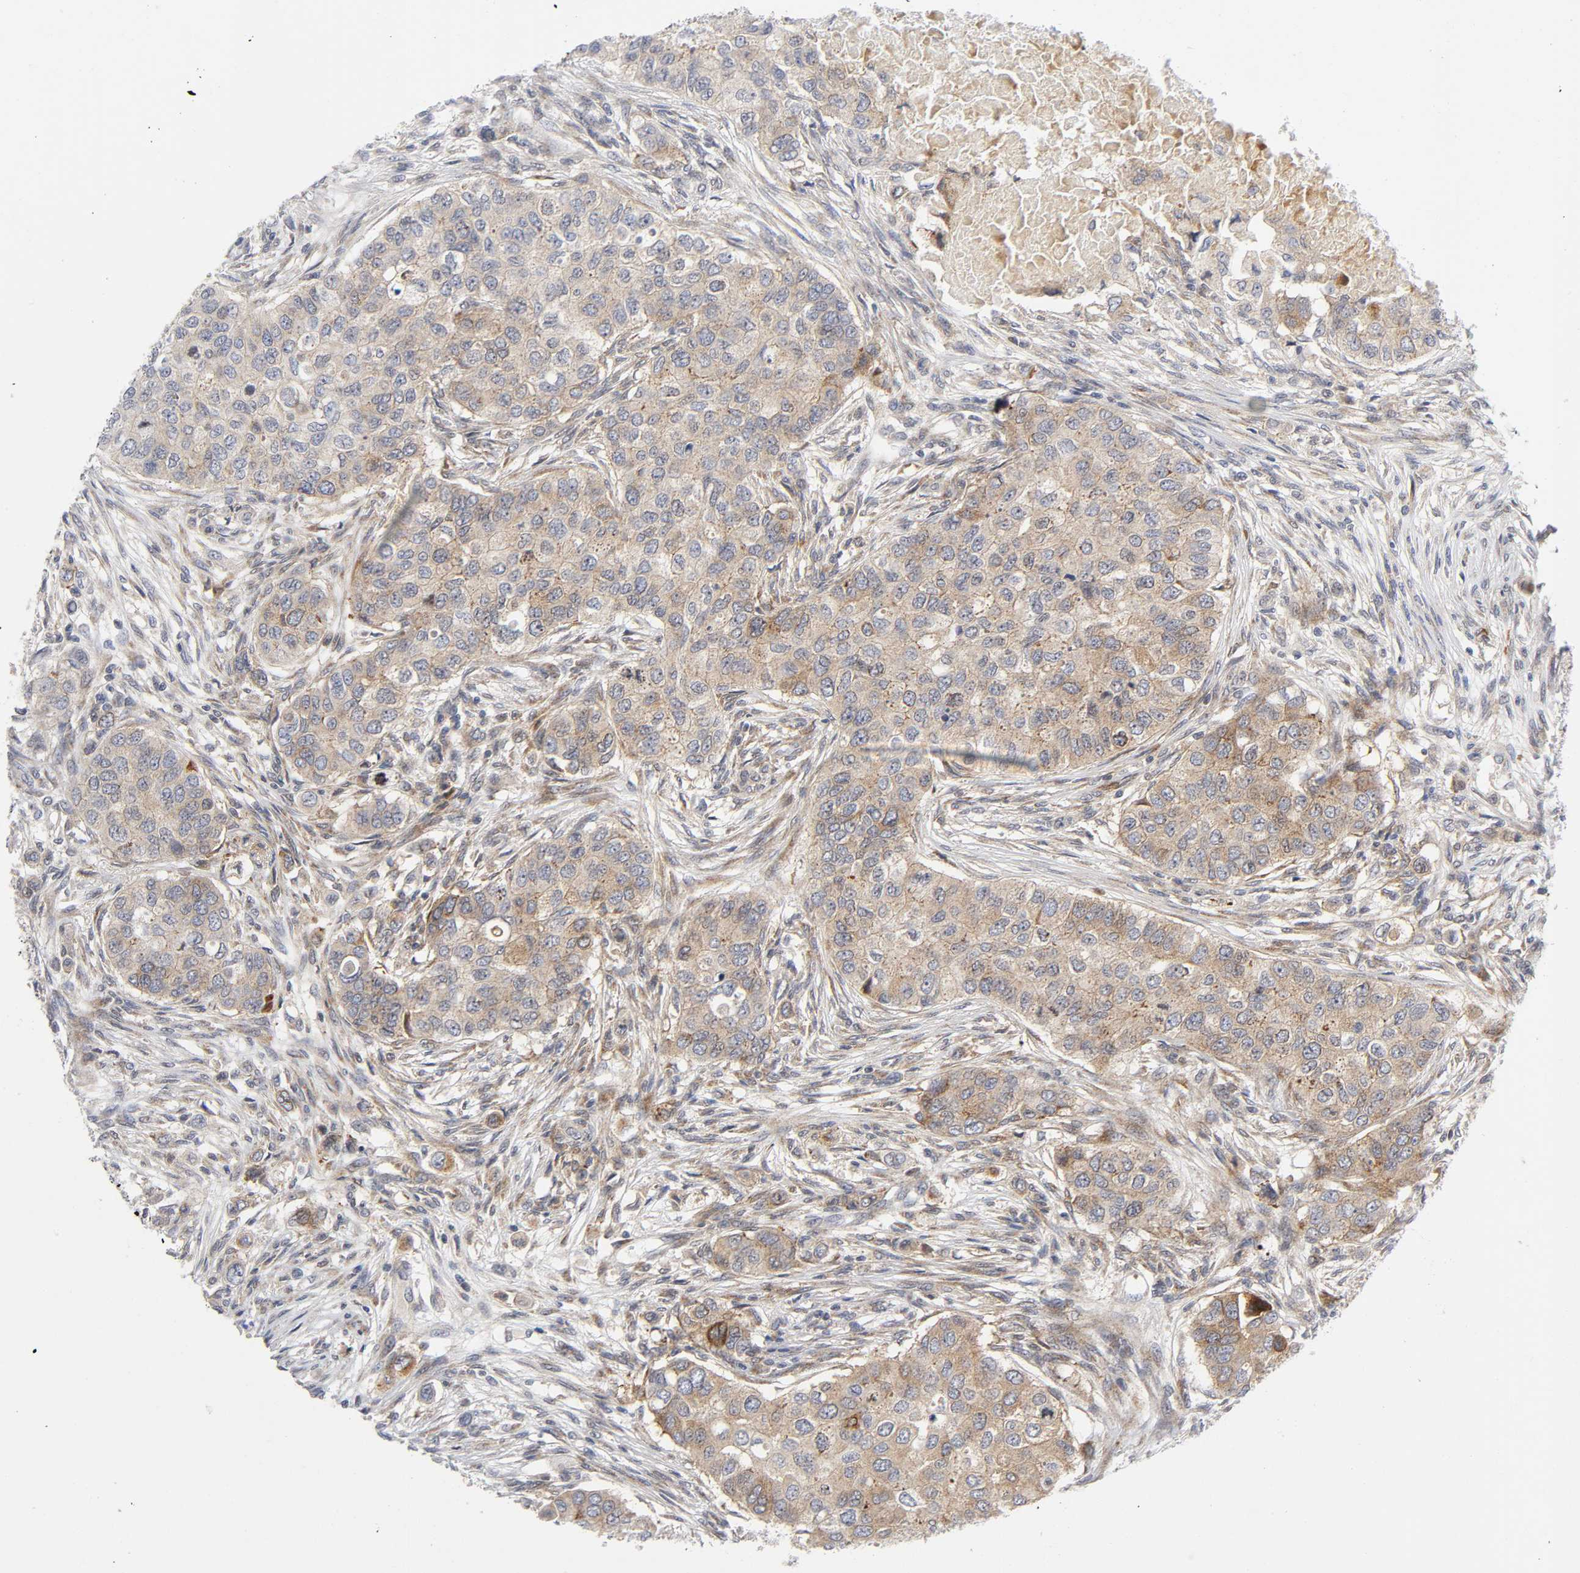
{"staining": {"intensity": "moderate", "quantity": ">75%", "location": "cytoplasmic/membranous"}, "tissue": "breast cancer", "cell_type": "Tumor cells", "image_type": "cancer", "snomed": [{"axis": "morphology", "description": "Normal tissue, NOS"}, {"axis": "morphology", "description": "Duct carcinoma"}, {"axis": "topography", "description": "Breast"}], "caption": "The histopathology image exhibits immunohistochemical staining of breast invasive ductal carcinoma. There is moderate cytoplasmic/membranous expression is identified in about >75% of tumor cells.", "gene": "EIF5", "patient": {"sex": "female", "age": 49}}